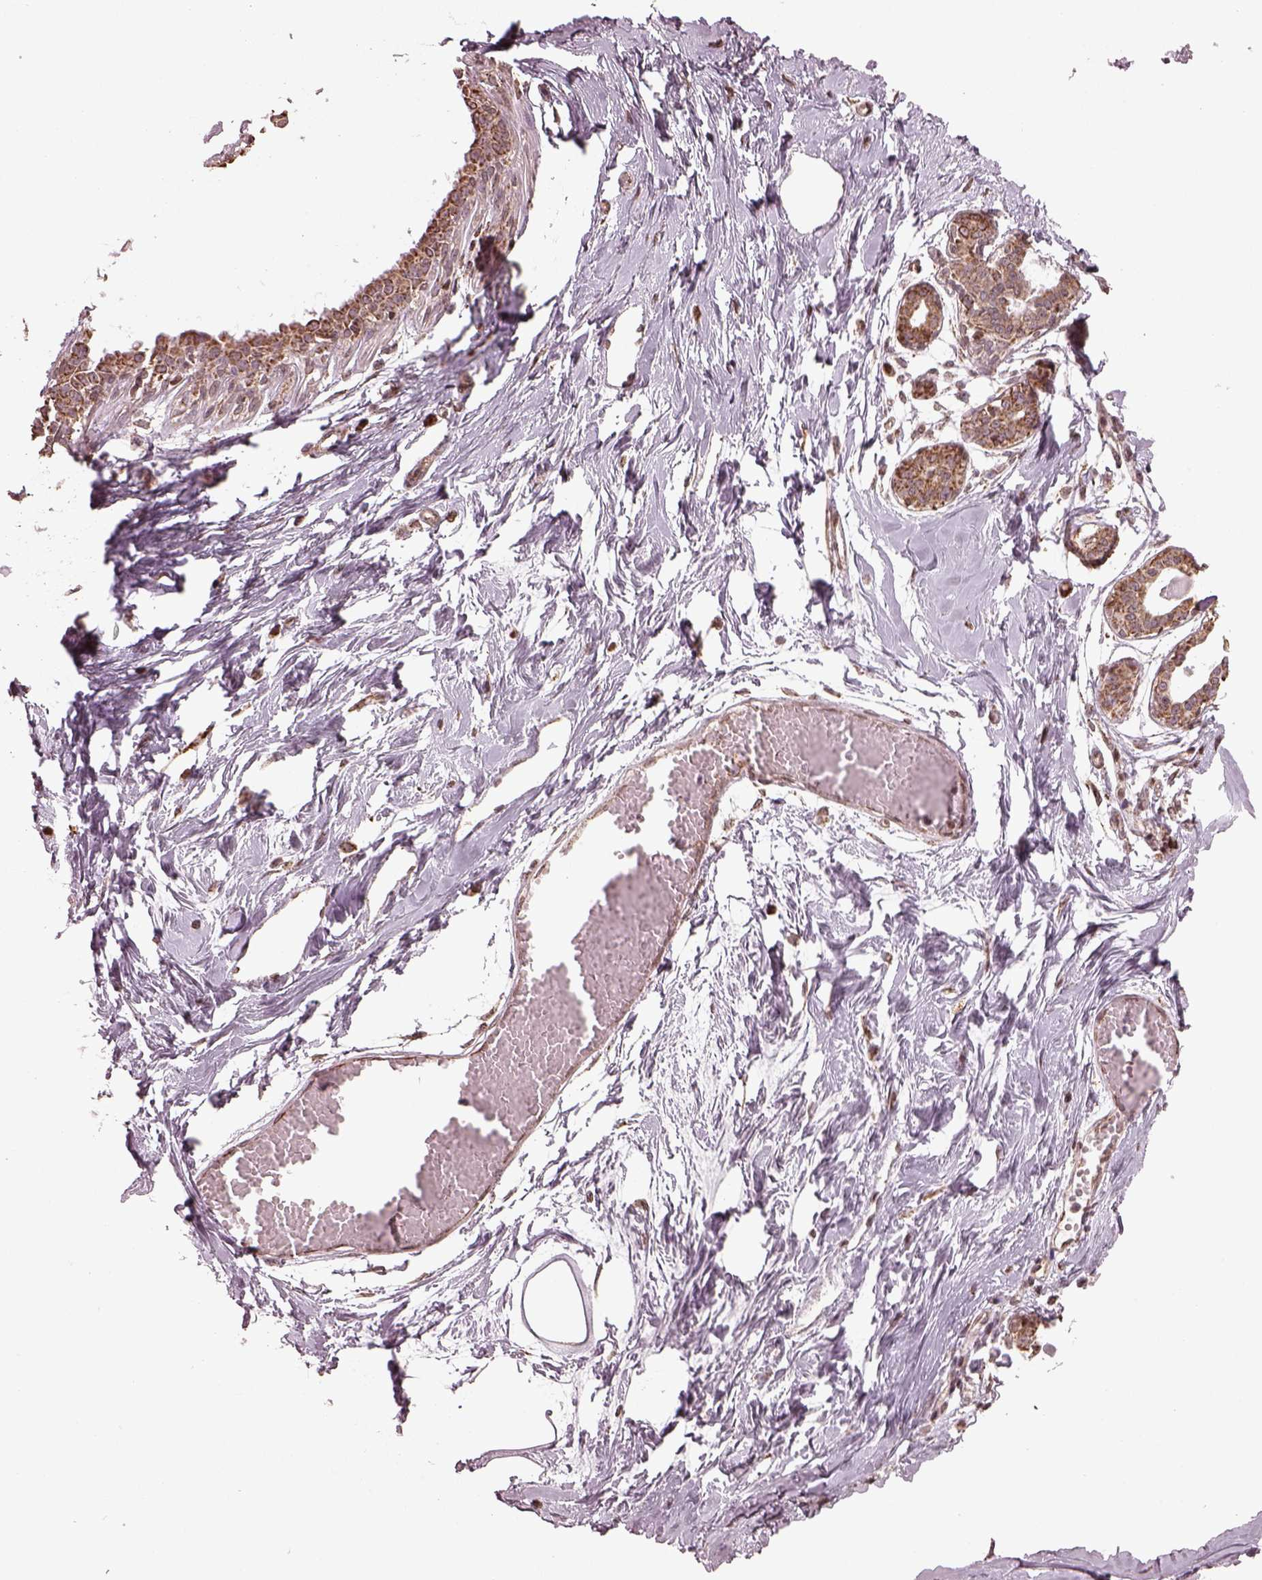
{"staining": {"intensity": "weak", "quantity": ">75%", "location": "cytoplasmic/membranous"}, "tissue": "breast", "cell_type": "Adipocytes", "image_type": "normal", "snomed": [{"axis": "morphology", "description": "Normal tissue, NOS"}, {"axis": "topography", "description": "Breast"}], "caption": "A low amount of weak cytoplasmic/membranous positivity is appreciated in approximately >75% of adipocytes in benign breast.", "gene": "ACOT2", "patient": {"sex": "female", "age": 45}}